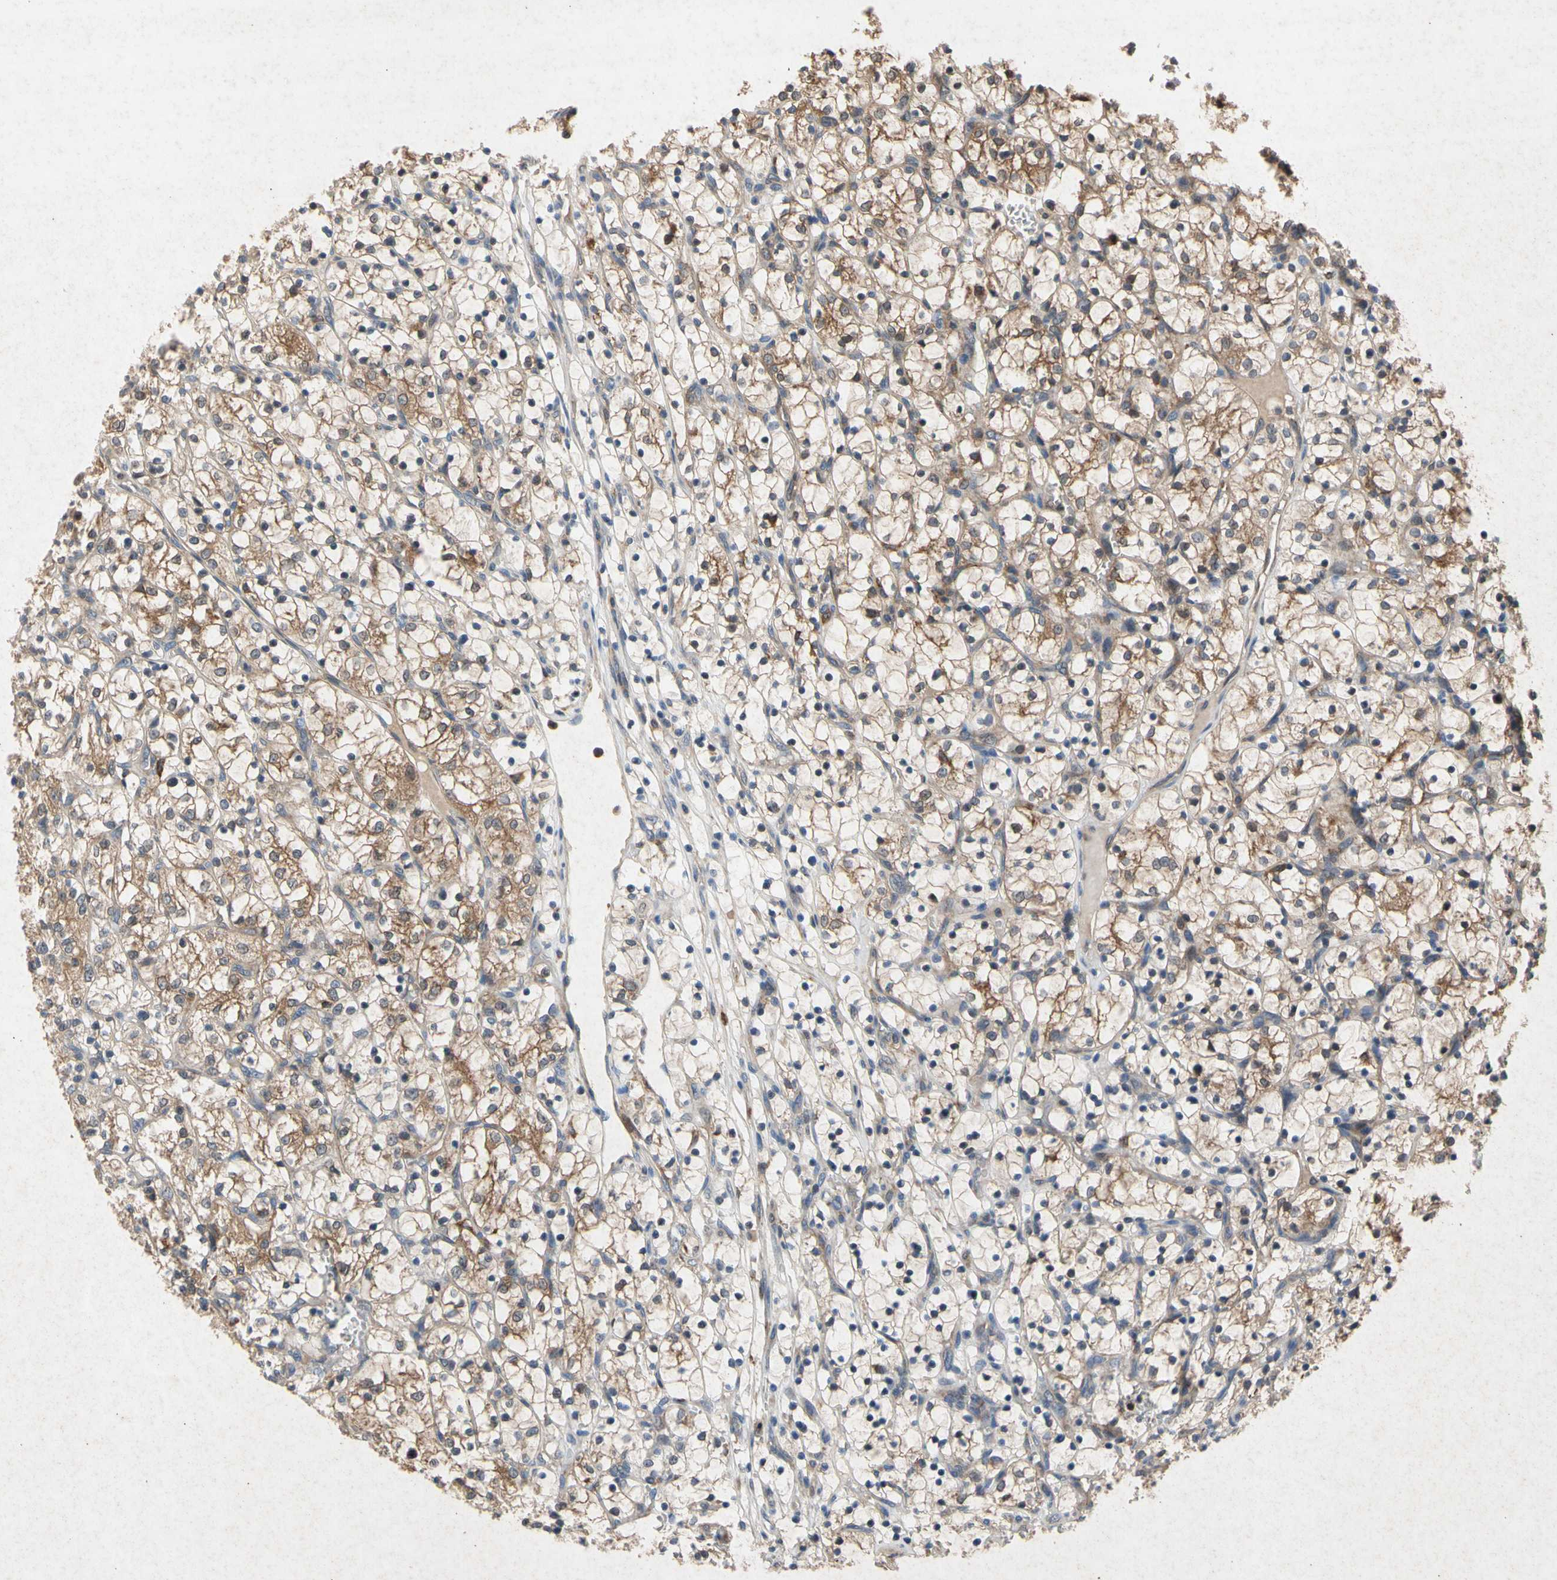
{"staining": {"intensity": "moderate", "quantity": ">75%", "location": "cytoplasmic/membranous"}, "tissue": "renal cancer", "cell_type": "Tumor cells", "image_type": "cancer", "snomed": [{"axis": "morphology", "description": "Adenocarcinoma, NOS"}, {"axis": "topography", "description": "Kidney"}], "caption": "High-magnification brightfield microscopy of renal cancer (adenocarcinoma) stained with DAB (brown) and counterstained with hematoxylin (blue). tumor cells exhibit moderate cytoplasmic/membranous positivity is identified in about>75% of cells.", "gene": "RPS6KA1", "patient": {"sex": "female", "age": 69}}